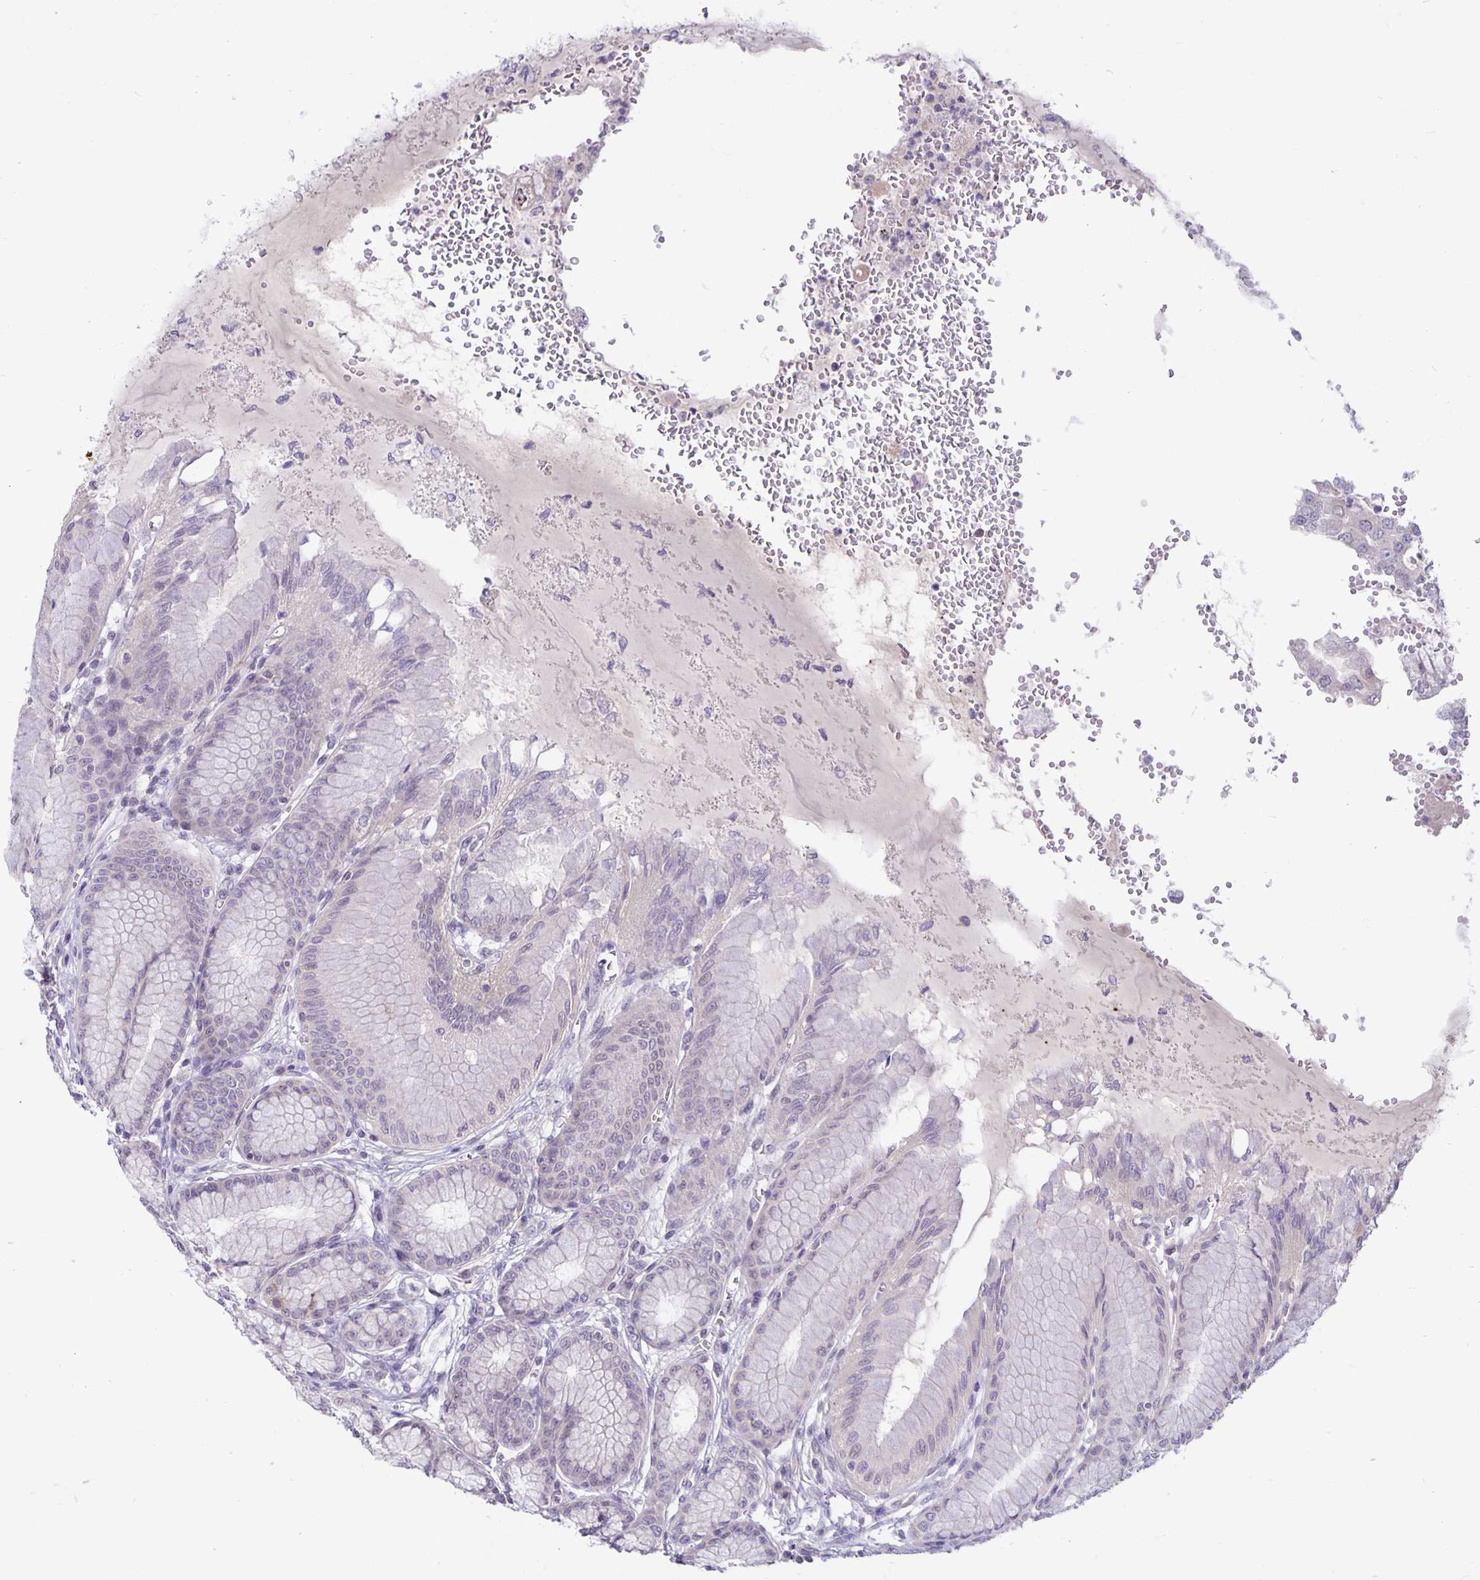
{"staining": {"intensity": "negative", "quantity": "none", "location": "none"}, "tissue": "stomach", "cell_type": "Glandular cells", "image_type": "normal", "snomed": [{"axis": "morphology", "description": "Normal tissue, NOS"}, {"axis": "topography", "description": "Stomach"}, {"axis": "topography", "description": "Stomach, lower"}], "caption": "The photomicrograph demonstrates no significant positivity in glandular cells of stomach. (DAB (3,3'-diaminobenzidine) IHC visualized using brightfield microscopy, high magnification).", "gene": "ARVCF", "patient": {"sex": "male", "age": 76}}